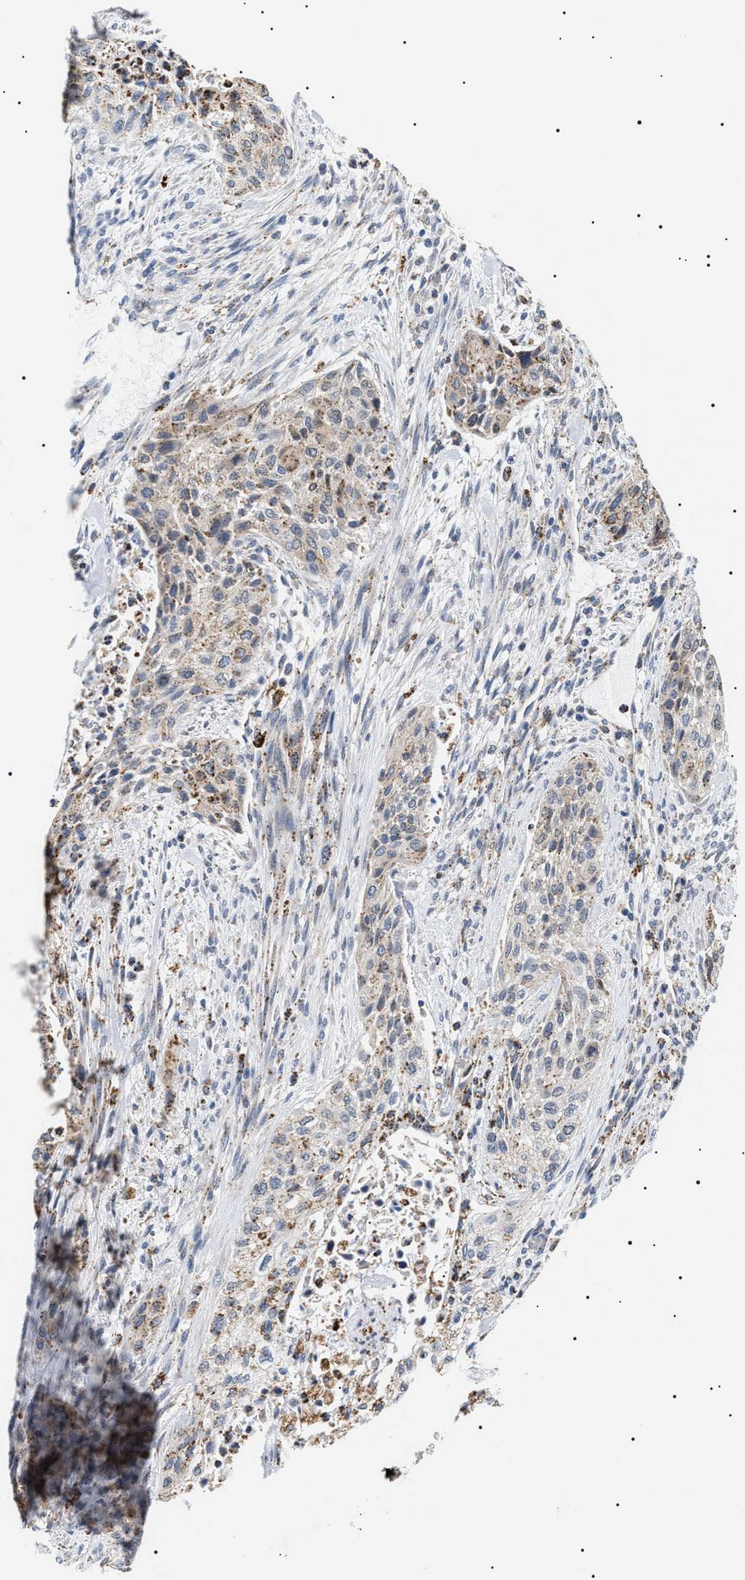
{"staining": {"intensity": "weak", "quantity": "25%-75%", "location": "cytoplasmic/membranous"}, "tissue": "urothelial cancer", "cell_type": "Tumor cells", "image_type": "cancer", "snomed": [{"axis": "morphology", "description": "Urothelial carcinoma, Low grade"}, {"axis": "morphology", "description": "Urothelial carcinoma, High grade"}, {"axis": "topography", "description": "Urinary bladder"}], "caption": "The immunohistochemical stain highlights weak cytoplasmic/membranous staining in tumor cells of urothelial cancer tissue.", "gene": "HSD17B11", "patient": {"sex": "male", "age": 35}}